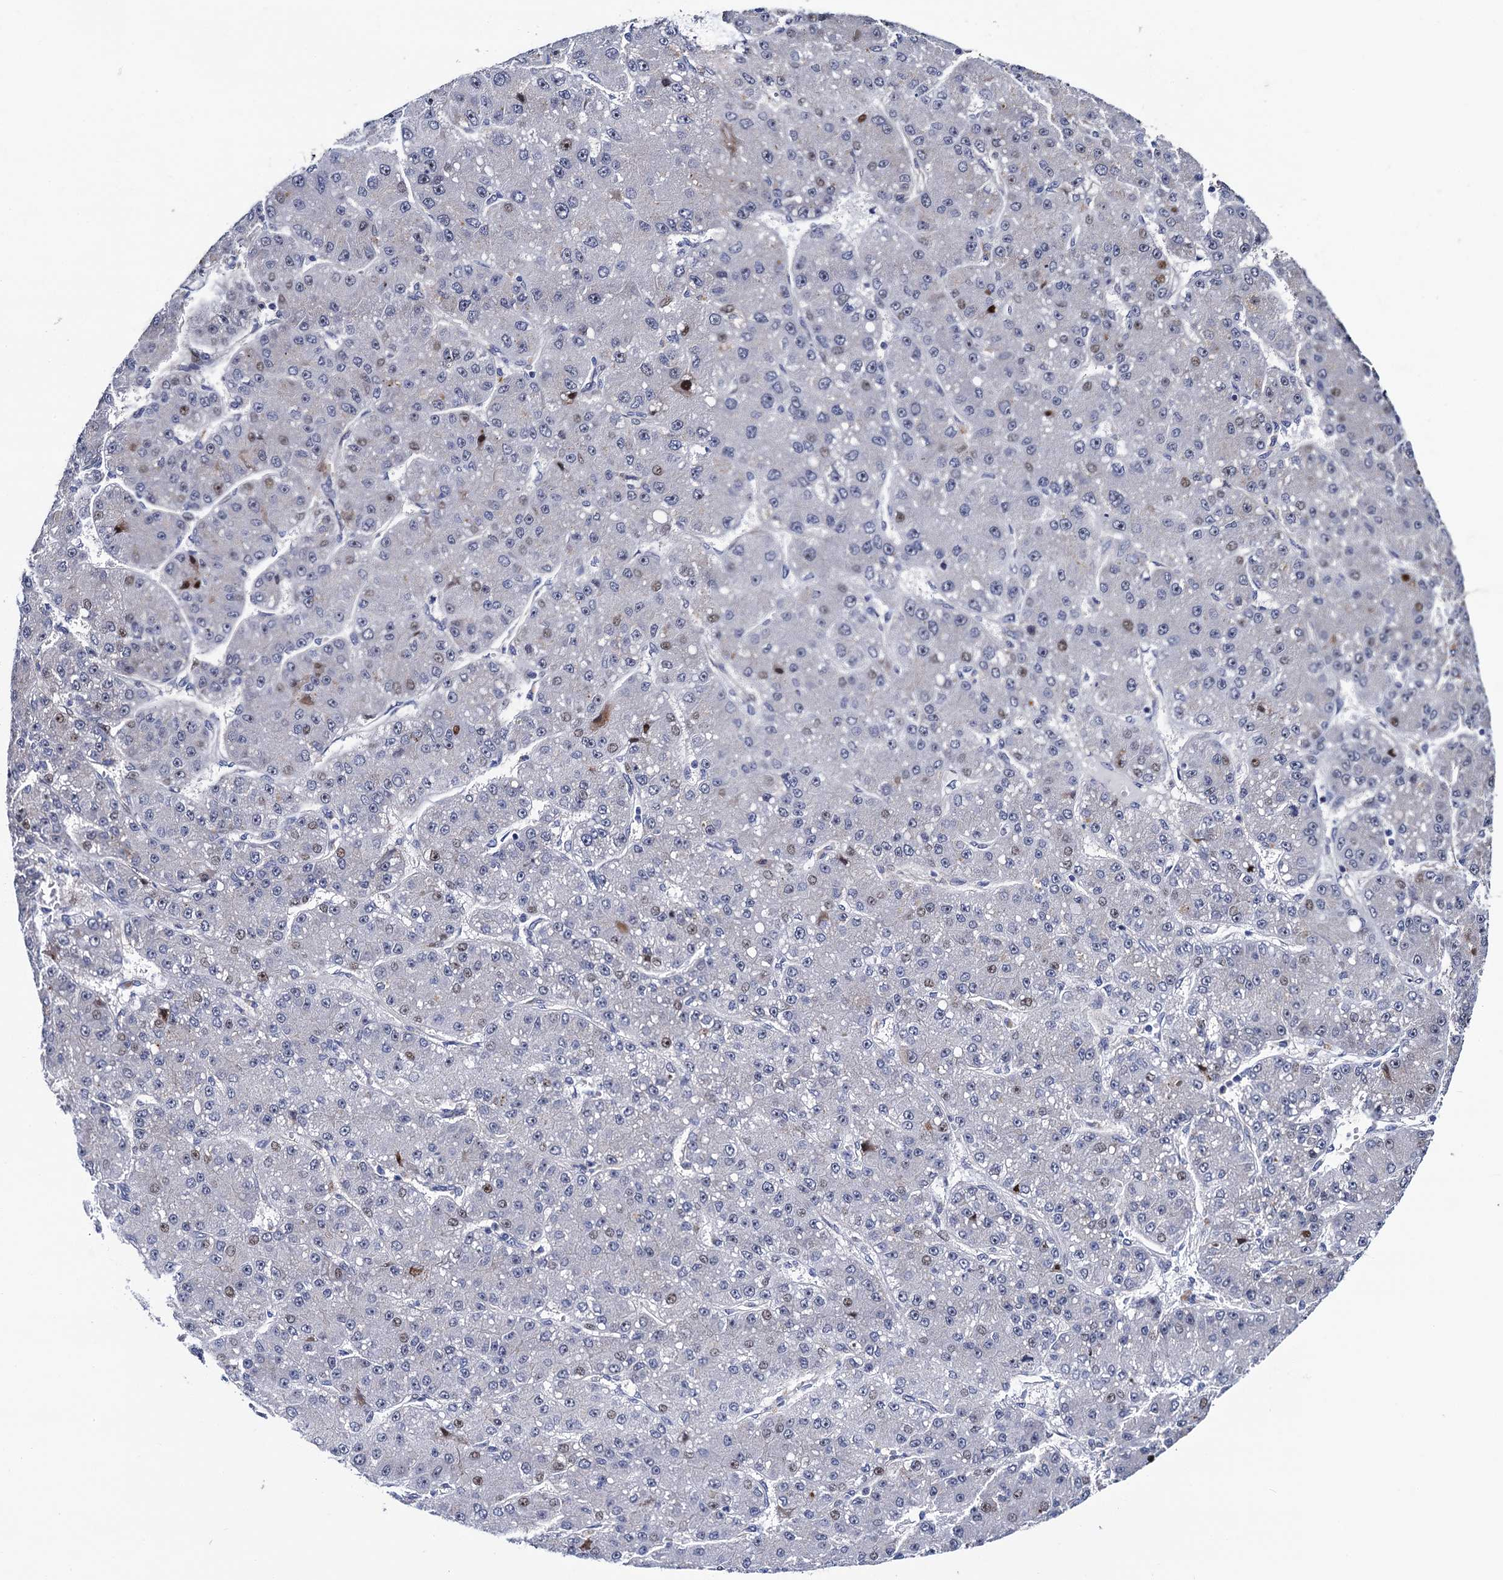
{"staining": {"intensity": "weak", "quantity": "<25%", "location": "nuclear"}, "tissue": "liver cancer", "cell_type": "Tumor cells", "image_type": "cancer", "snomed": [{"axis": "morphology", "description": "Carcinoma, Hepatocellular, NOS"}, {"axis": "topography", "description": "Liver"}], "caption": "High magnification brightfield microscopy of liver cancer stained with DAB (brown) and counterstained with hematoxylin (blue): tumor cells show no significant positivity.", "gene": "TRMT112", "patient": {"sex": "male", "age": 67}}